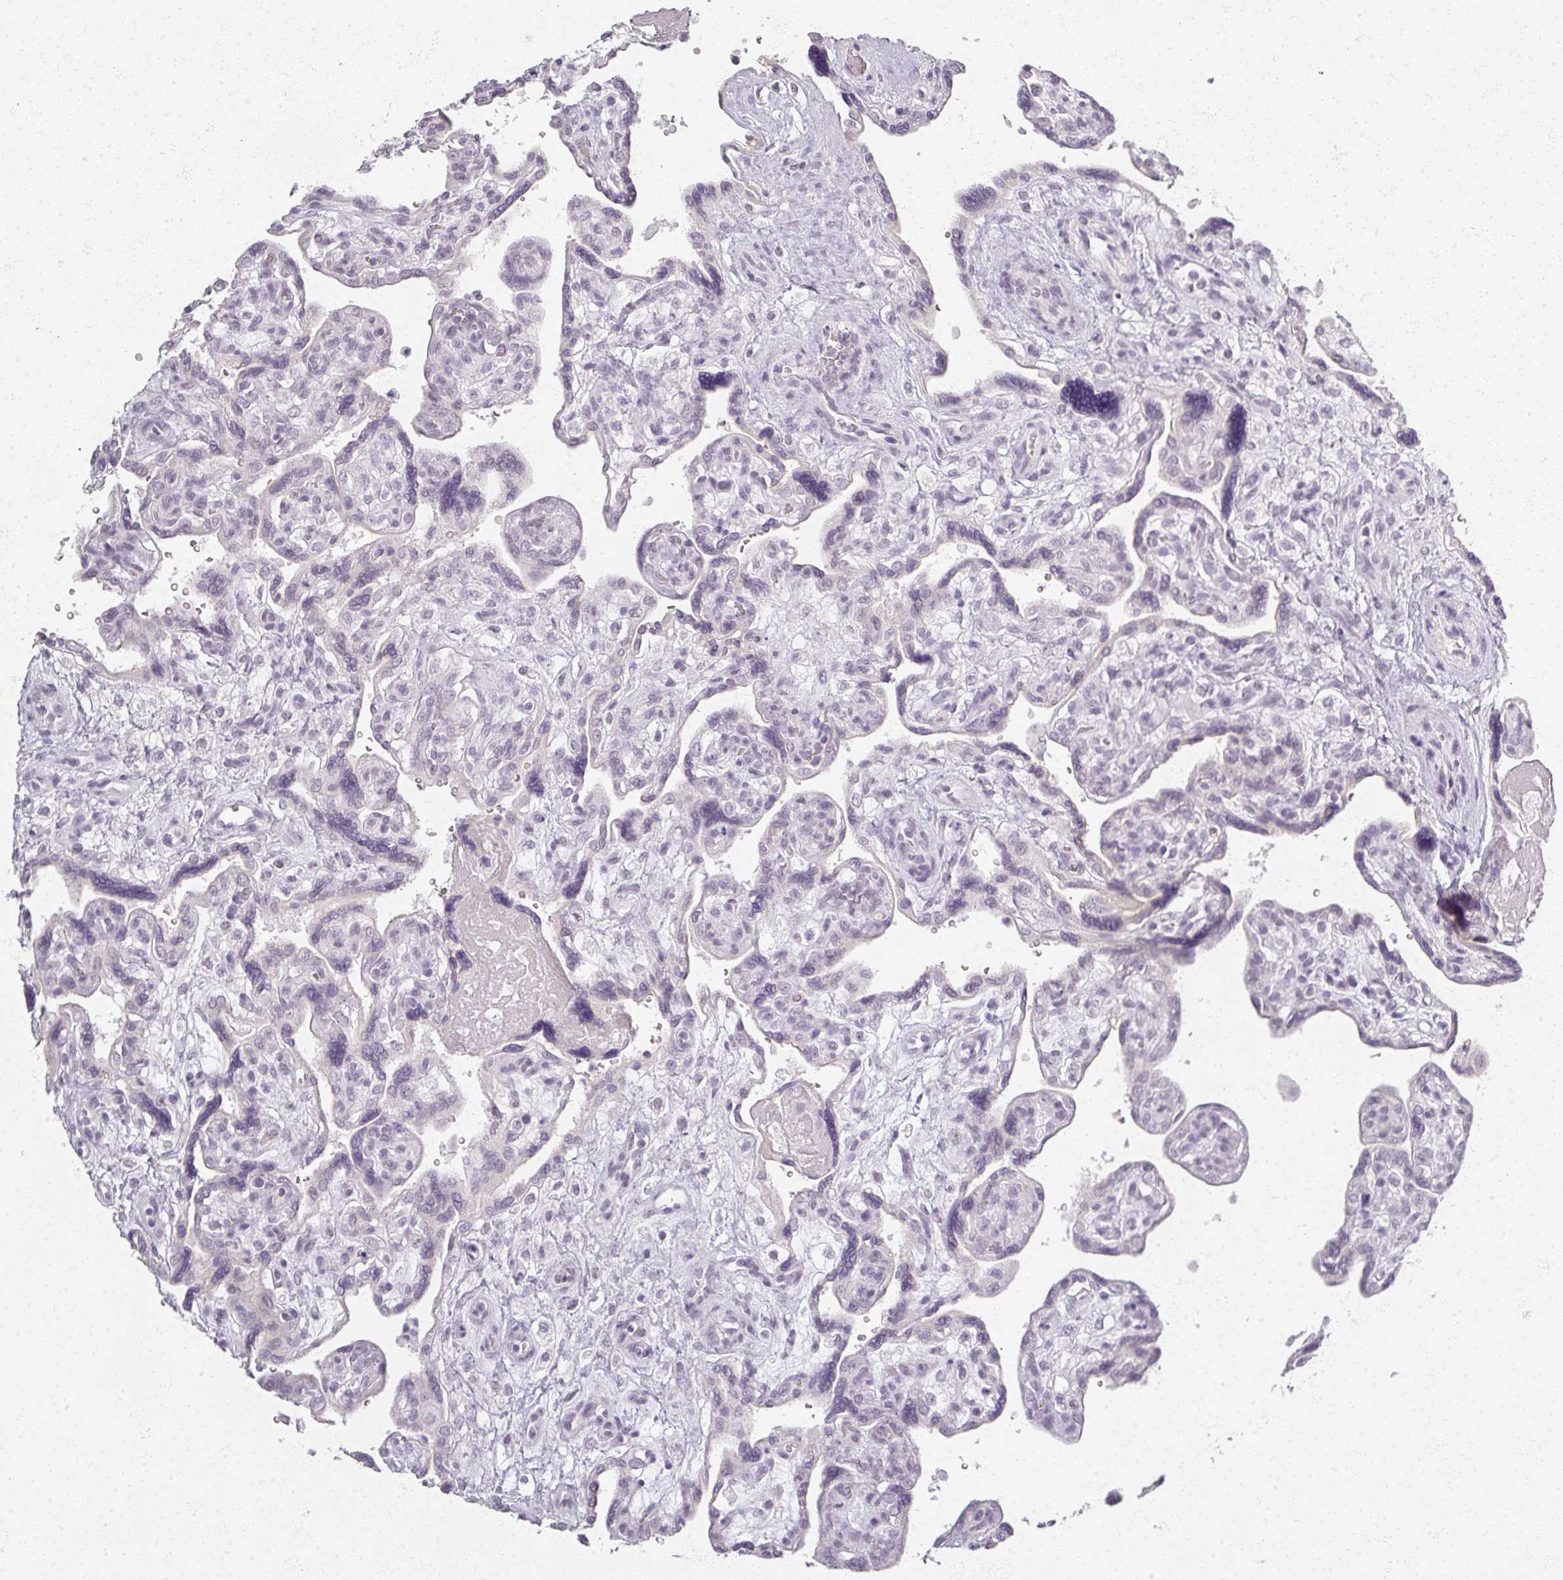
{"staining": {"intensity": "negative", "quantity": "none", "location": "none"}, "tissue": "placenta", "cell_type": "Decidual cells", "image_type": "normal", "snomed": [{"axis": "morphology", "description": "Normal tissue, NOS"}, {"axis": "topography", "description": "Placenta"}], "caption": "An immunohistochemistry (IHC) micrograph of benign placenta is shown. There is no staining in decidual cells of placenta.", "gene": "RFPL2", "patient": {"sex": "female", "age": 39}}